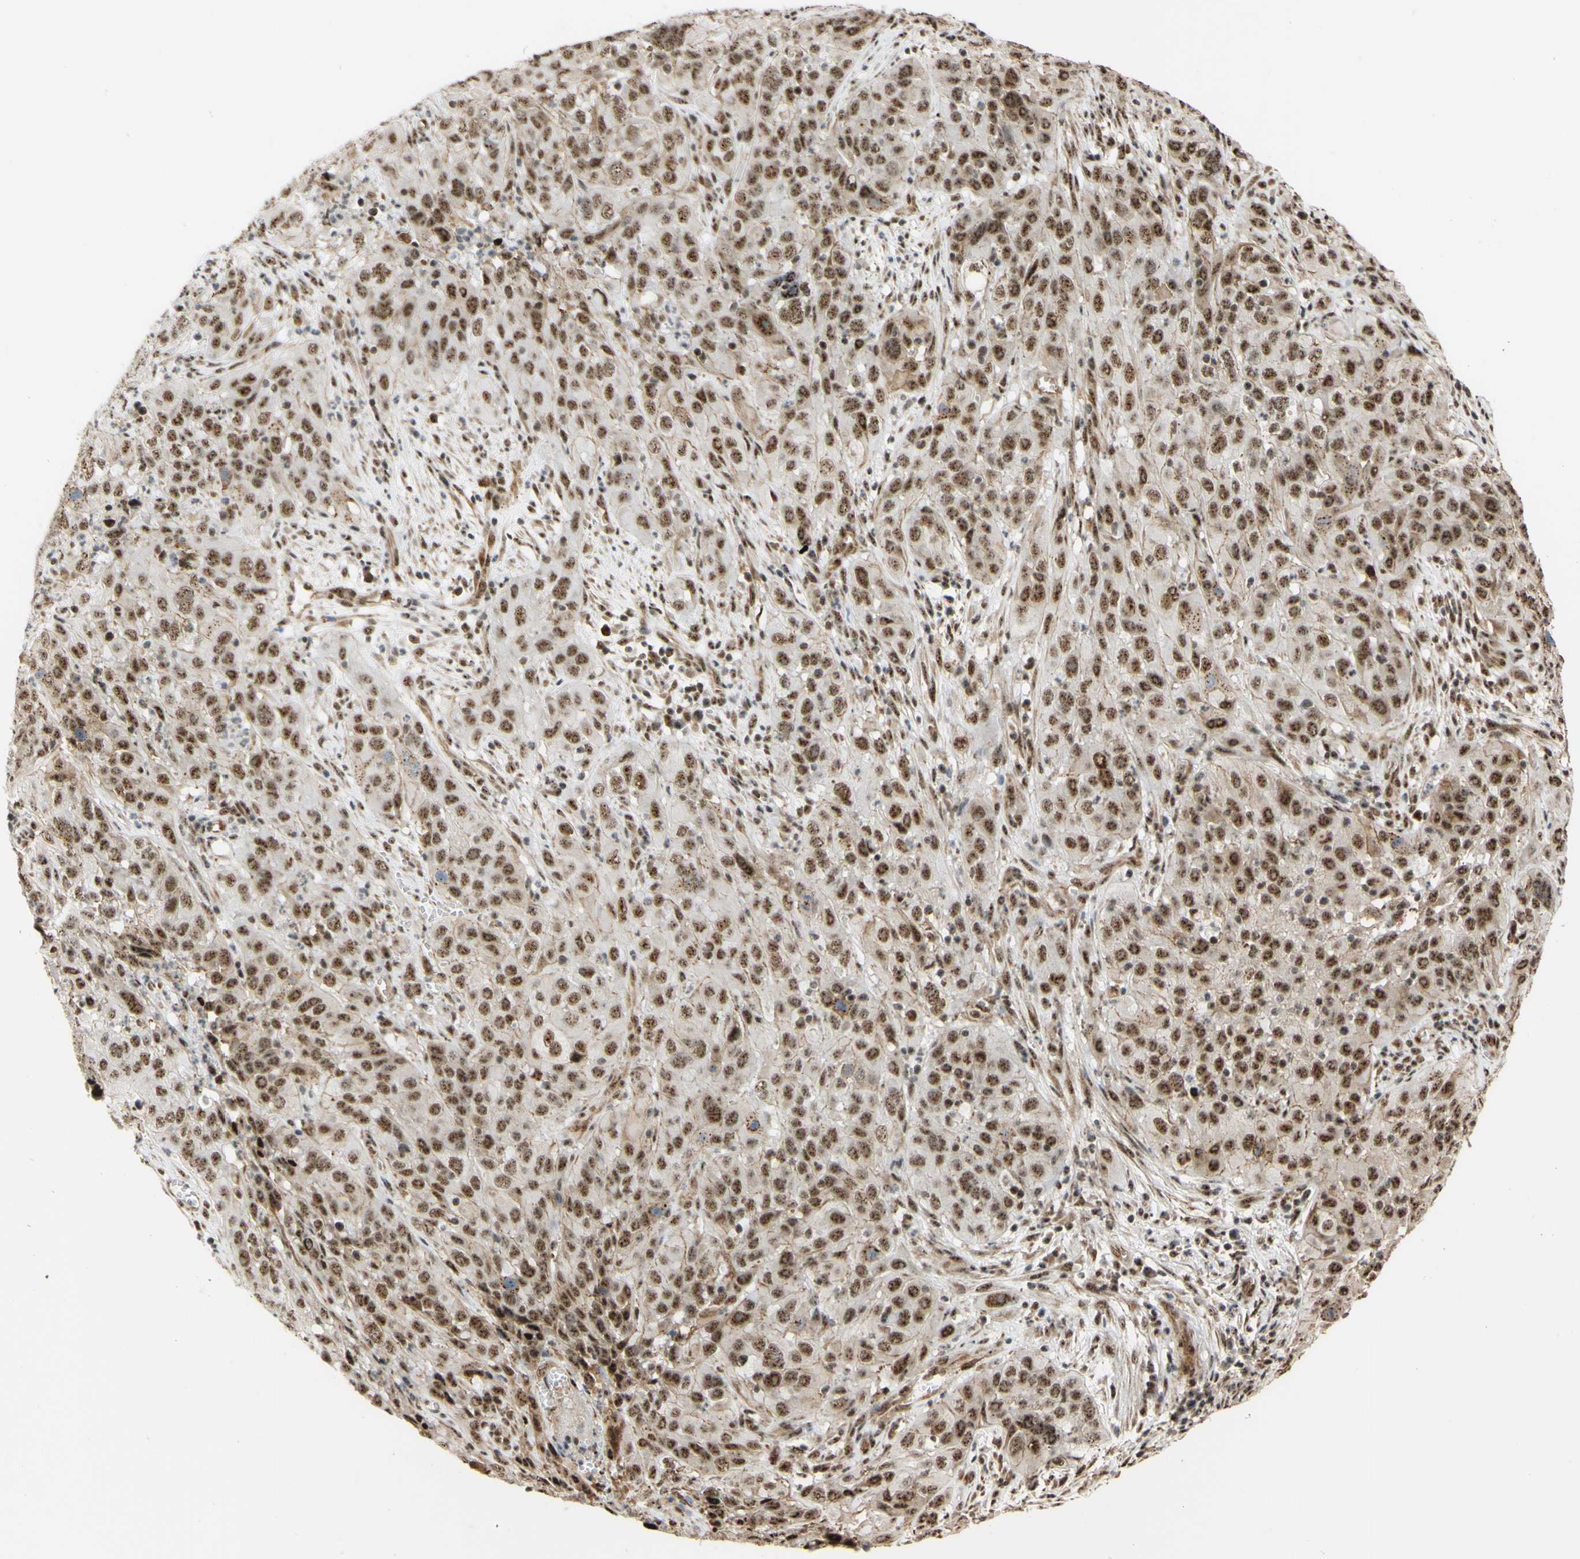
{"staining": {"intensity": "moderate", "quantity": ">75%", "location": "nuclear"}, "tissue": "cervical cancer", "cell_type": "Tumor cells", "image_type": "cancer", "snomed": [{"axis": "morphology", "description": "Squamous cell carcinoma, NOS"}, {"axis": "topography", "description": "Cervix"}], "caption": "DAB (3,3'-diaminobenzidine) immunohistochemical staining of human cervical cancer (squamous cell carcinoma) demonstrates moderate nuclear protein positivity in approximately >75% of tumor cells. Nuclei are stained in blue.", "gene": "SAP18", "patient": {"sex": "female", "age": 32}}